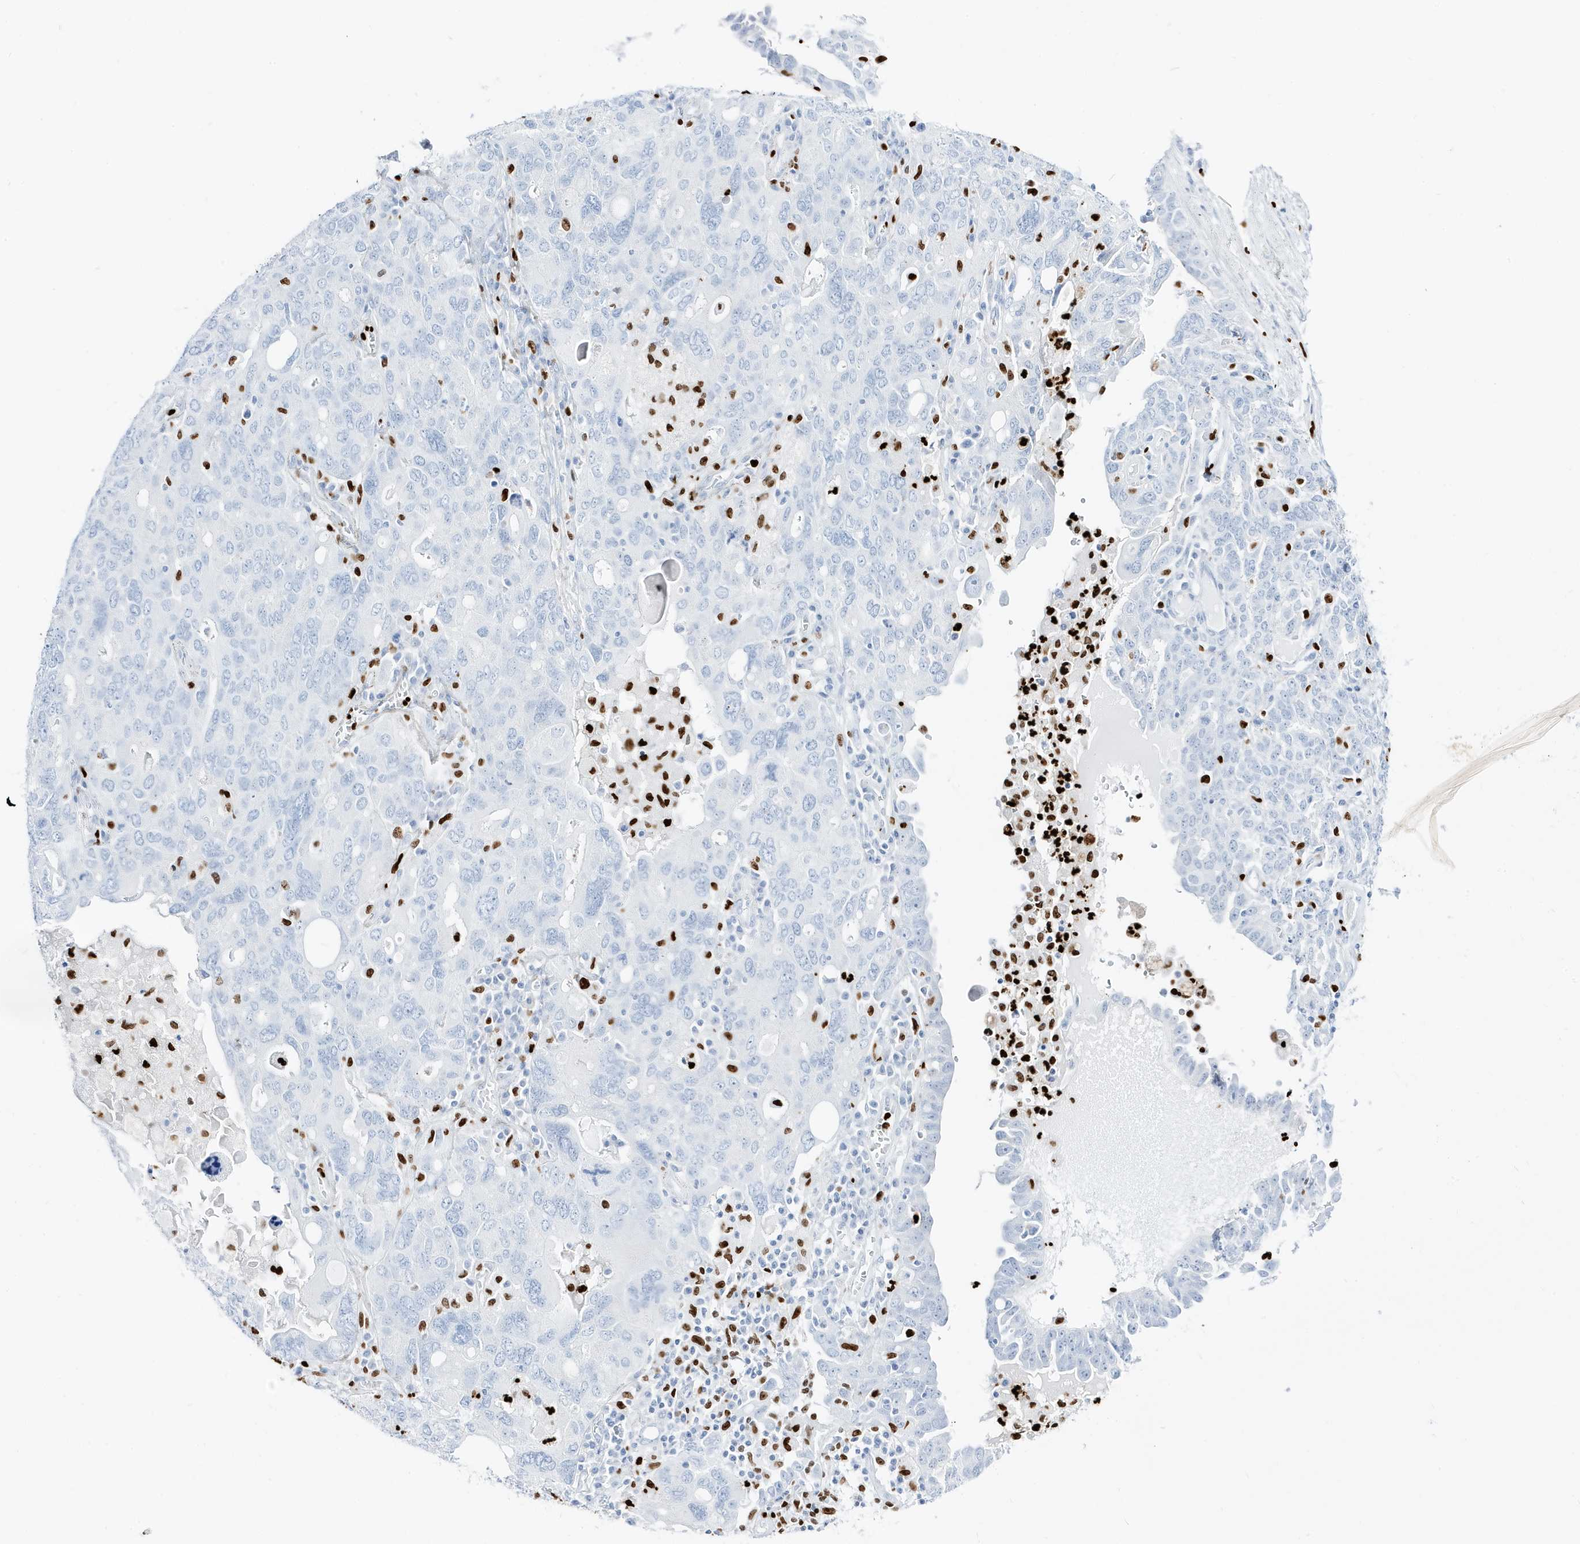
{"staining": {"intensity": "negative", "quantity": "none", "location": "none"}, "tissue": "ovarian cancer", "cell_type": "Tumor cells", "image_type": "cancer", "snomed": [{"axis": "morphology", "description": "Carcinoma, endometroid"}, {"axis": "topography", "description": "Ovary"}], "caption": "High magnification brightfield microscopy of ovarian cancer stained with DAB (brown) and counterstained with hematoxylin (blue): tumor cells show no significant expression. The staining was performed using DAB to visualize the protein expression in brown, while the nuclei were stained in blue with hematoxylin (Magnification: 20x).", "gene": "MNDA", "patient": {"sex": "female", "age": 62}}